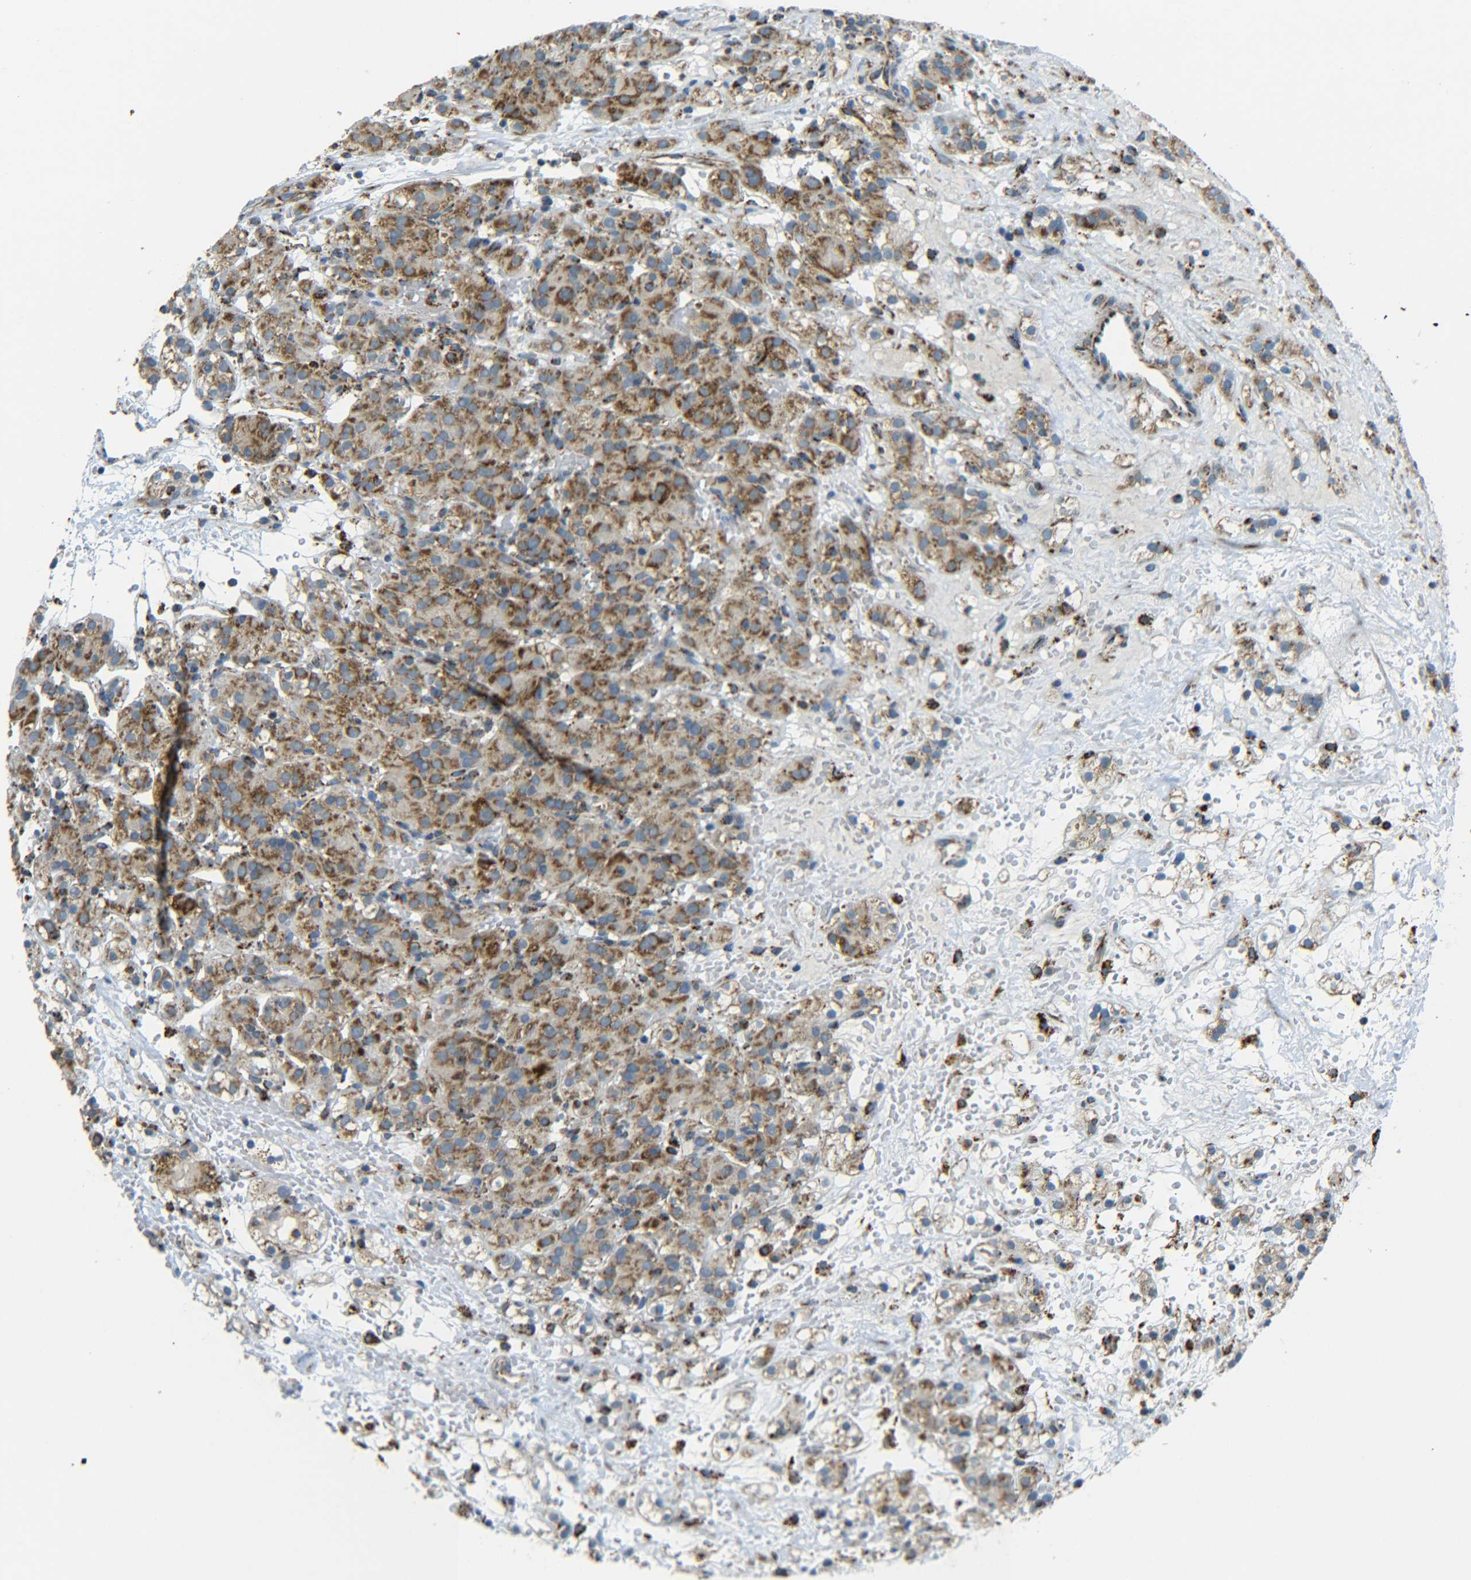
{"staining": {"intensity": "moderate", "quantity": ">75%", "location": "cytoplasmic/membranous"}, "tissue": "renal cancer", "cell_type": "Tumor cells", "image_type": "cancer", "snomed": [{"axis": "morphology", "description": "Adenocarcinoma, NOS"}, {"axis": "topography", "description": "Kidney"}], "caption": "This is an image of immunohistochemistry (IHC) staining of renal cancer, which shows moderate expression in the cytoplasmic/membranous of tumor cells.", "gene": "CYB5R1", "patient": {"sex": "male", "age": 61}}